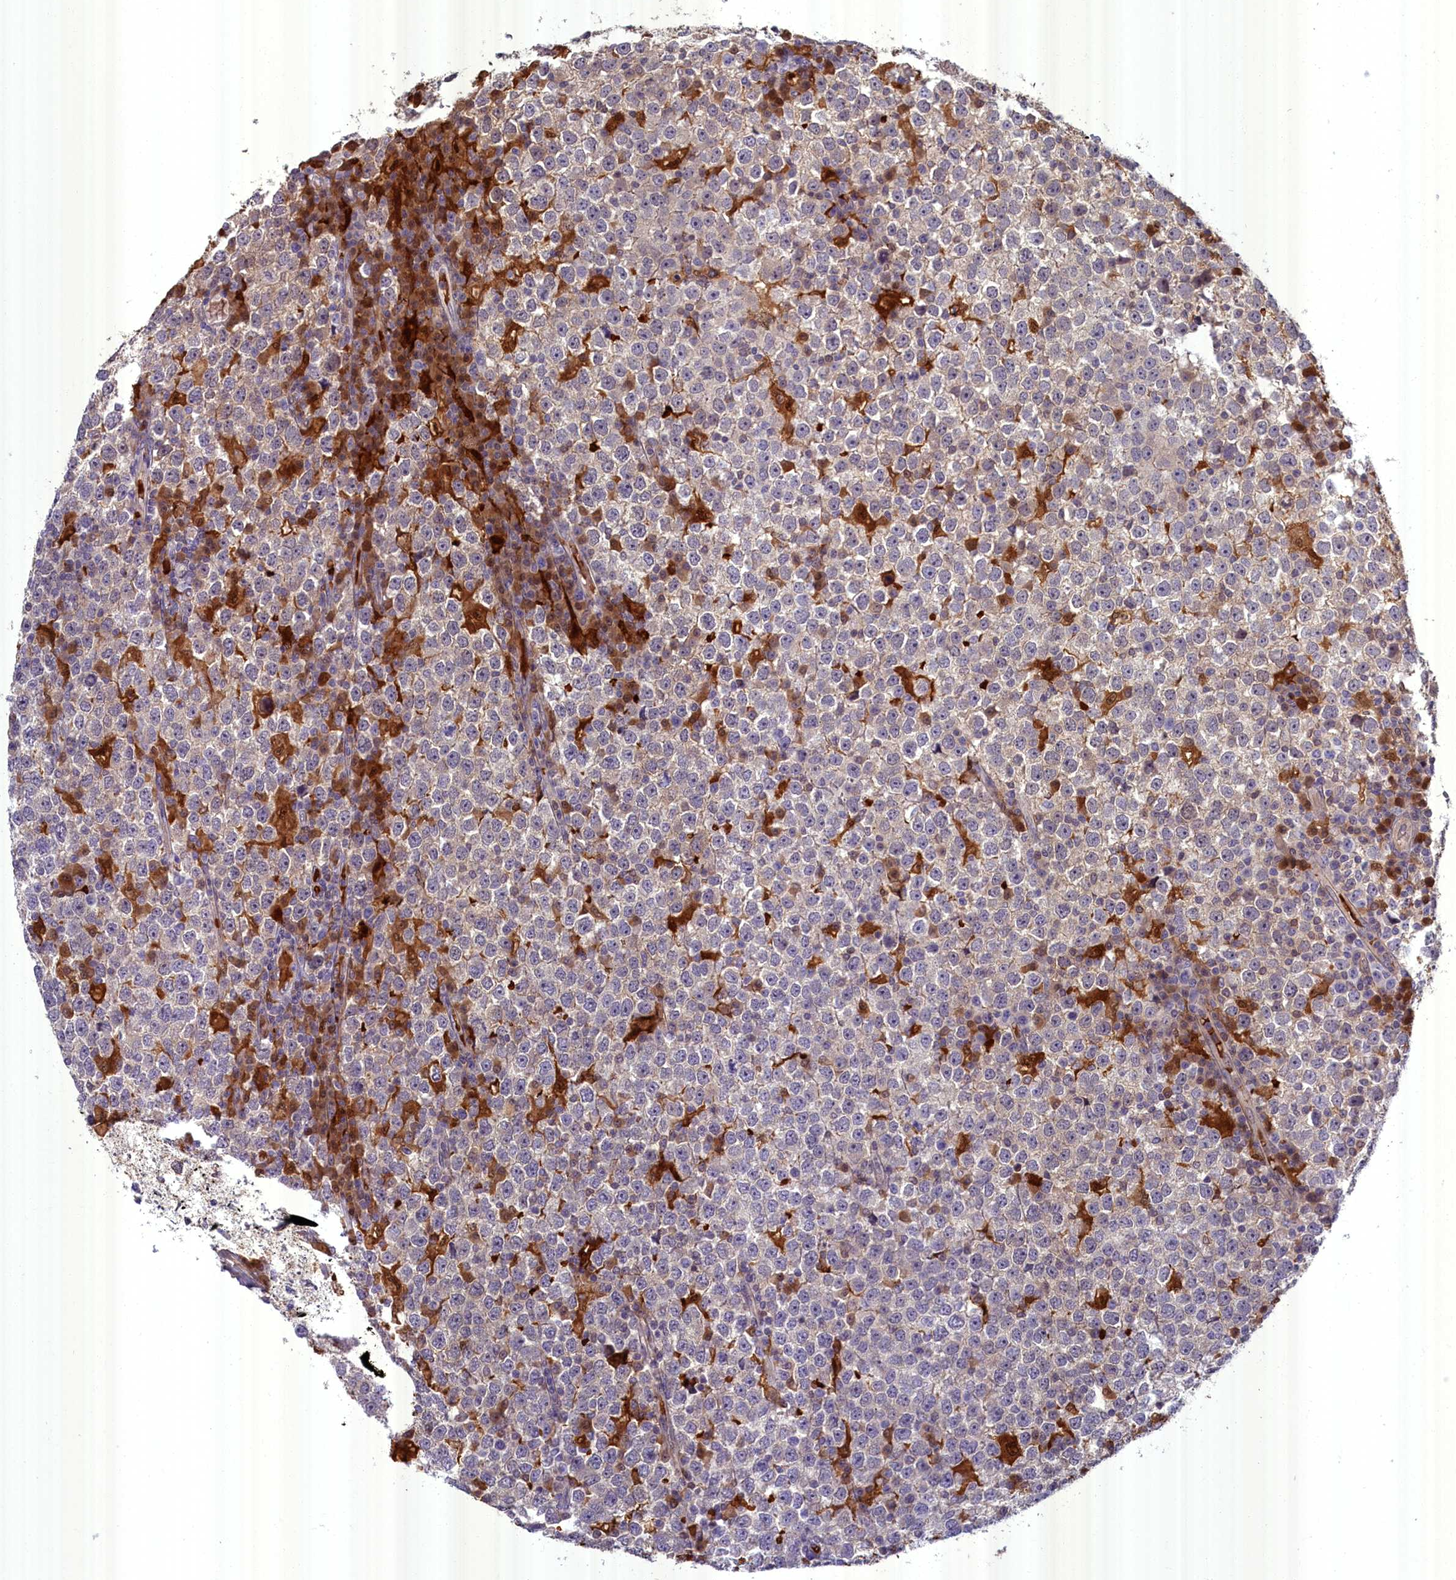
{"staining": {"intensity": "weak", "quantity": "<25%", "location": "cytoplasmic/membranous"}, "tissue": "testis cancer", "cell_type": "Tumor cells", "image_type": "cancer", "snomed": [{"axis": "morphology", "description": "Seminoma, NOS"}, {"axis": "topography", "description": "Testis"}], "caption": "This is a micrograph of immunohistochemistry staining of testis cancer (seminoma), which shows no positivity in tumor cells.", "gene": "BLVRB", "patient": {"sex": "male", "age": 65}}